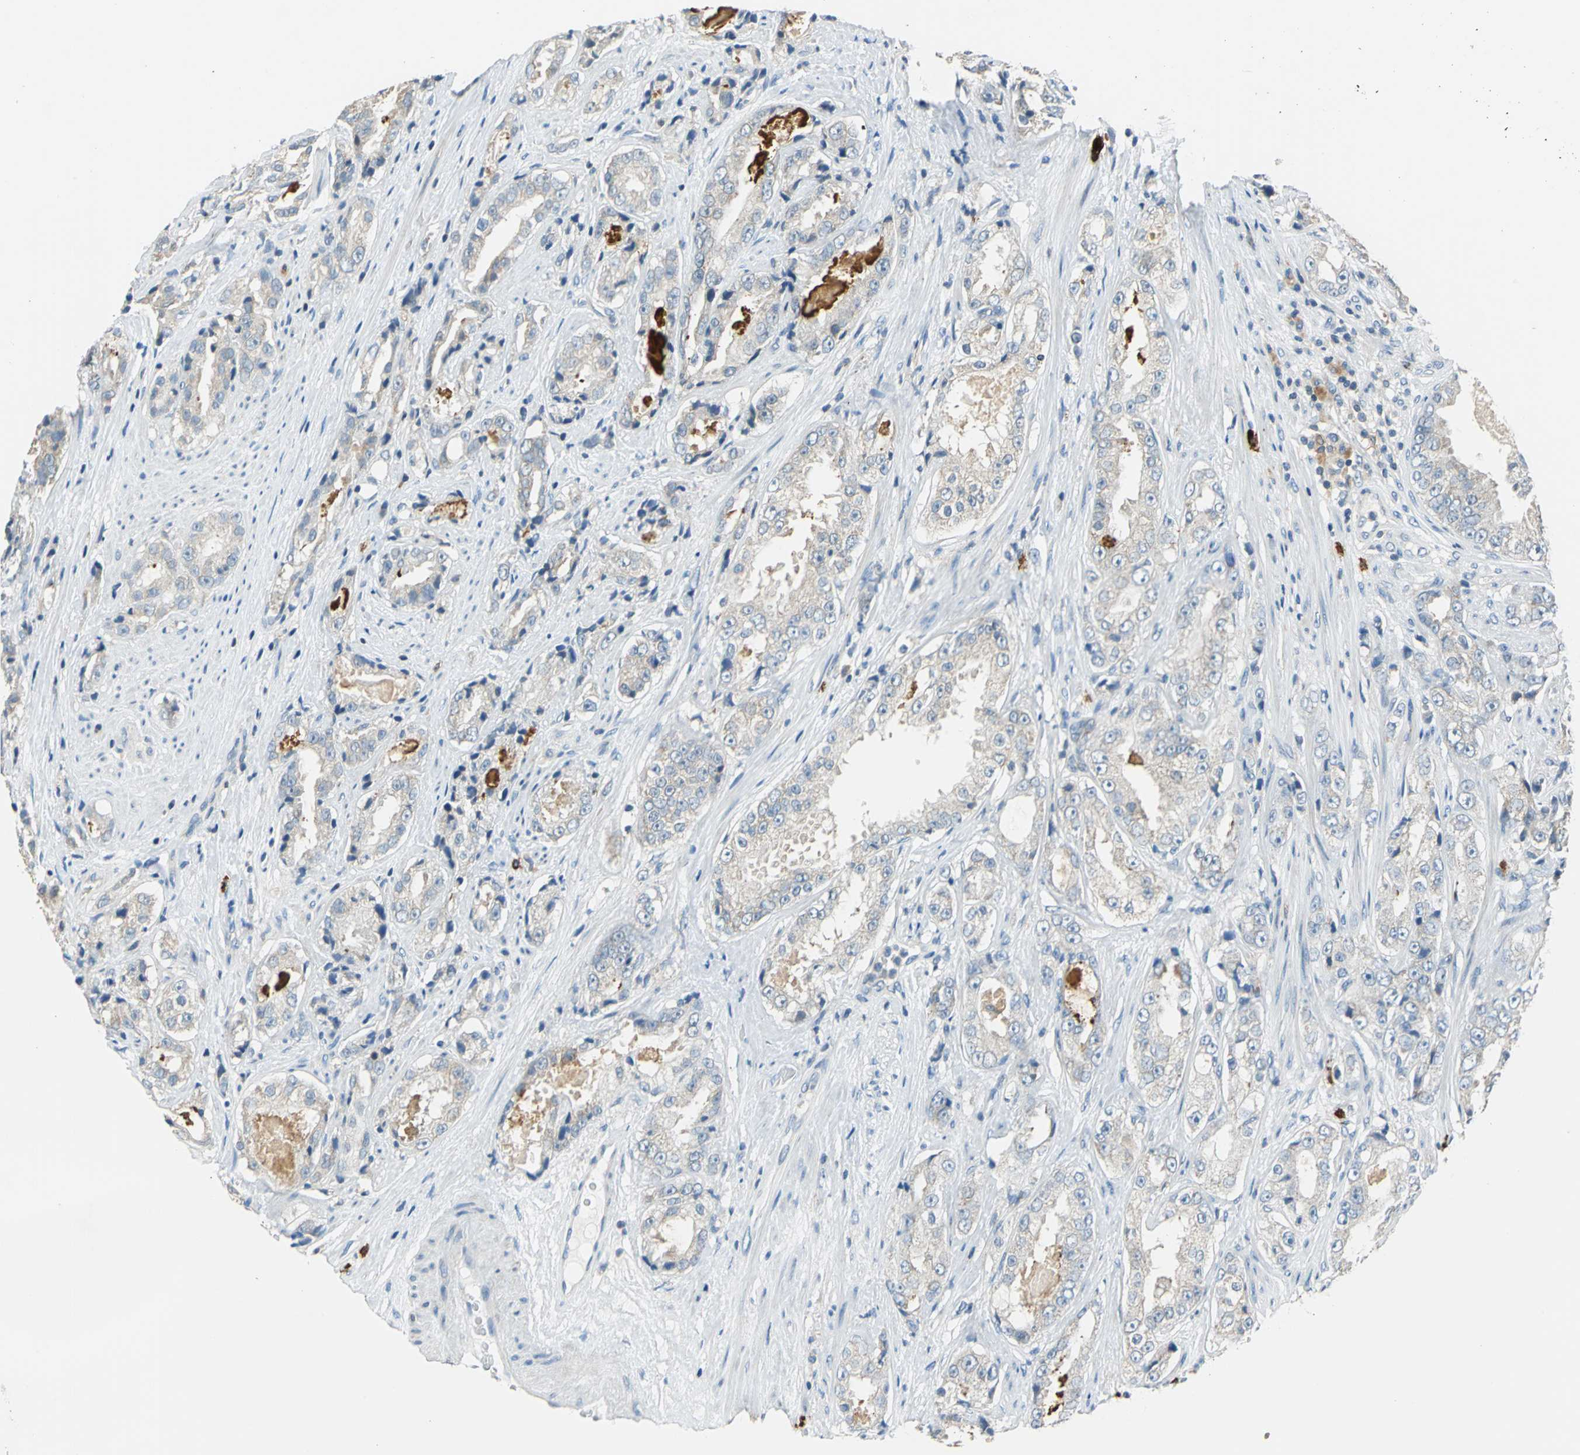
{"staining": {"intensity": "weak", "quantity": ">75%", "location": "cytoplasmic/membranous"}, "tissue": "prostate cancer", "cell_type": "Tumor cells", "image_type": "cancer", "snomed": [{"axis": "morphology", "description": "Adenocarcinoma, High grade"}, {"axis": "topography", "description": "Prostate"}], "caption": "Immunohistochemistry (IHC) photomicrograph of neoplastic tissue: prostate high-grade adenocarcinoma stained using IHC shows low levels of weak protein expression localized specifically in the cytoplasmic/membranous of tumor cells, appearing as a cytoplasmic/membranous brown color.", "gene": "CPA3", "patient": {"sex": "male", "age": 73}}